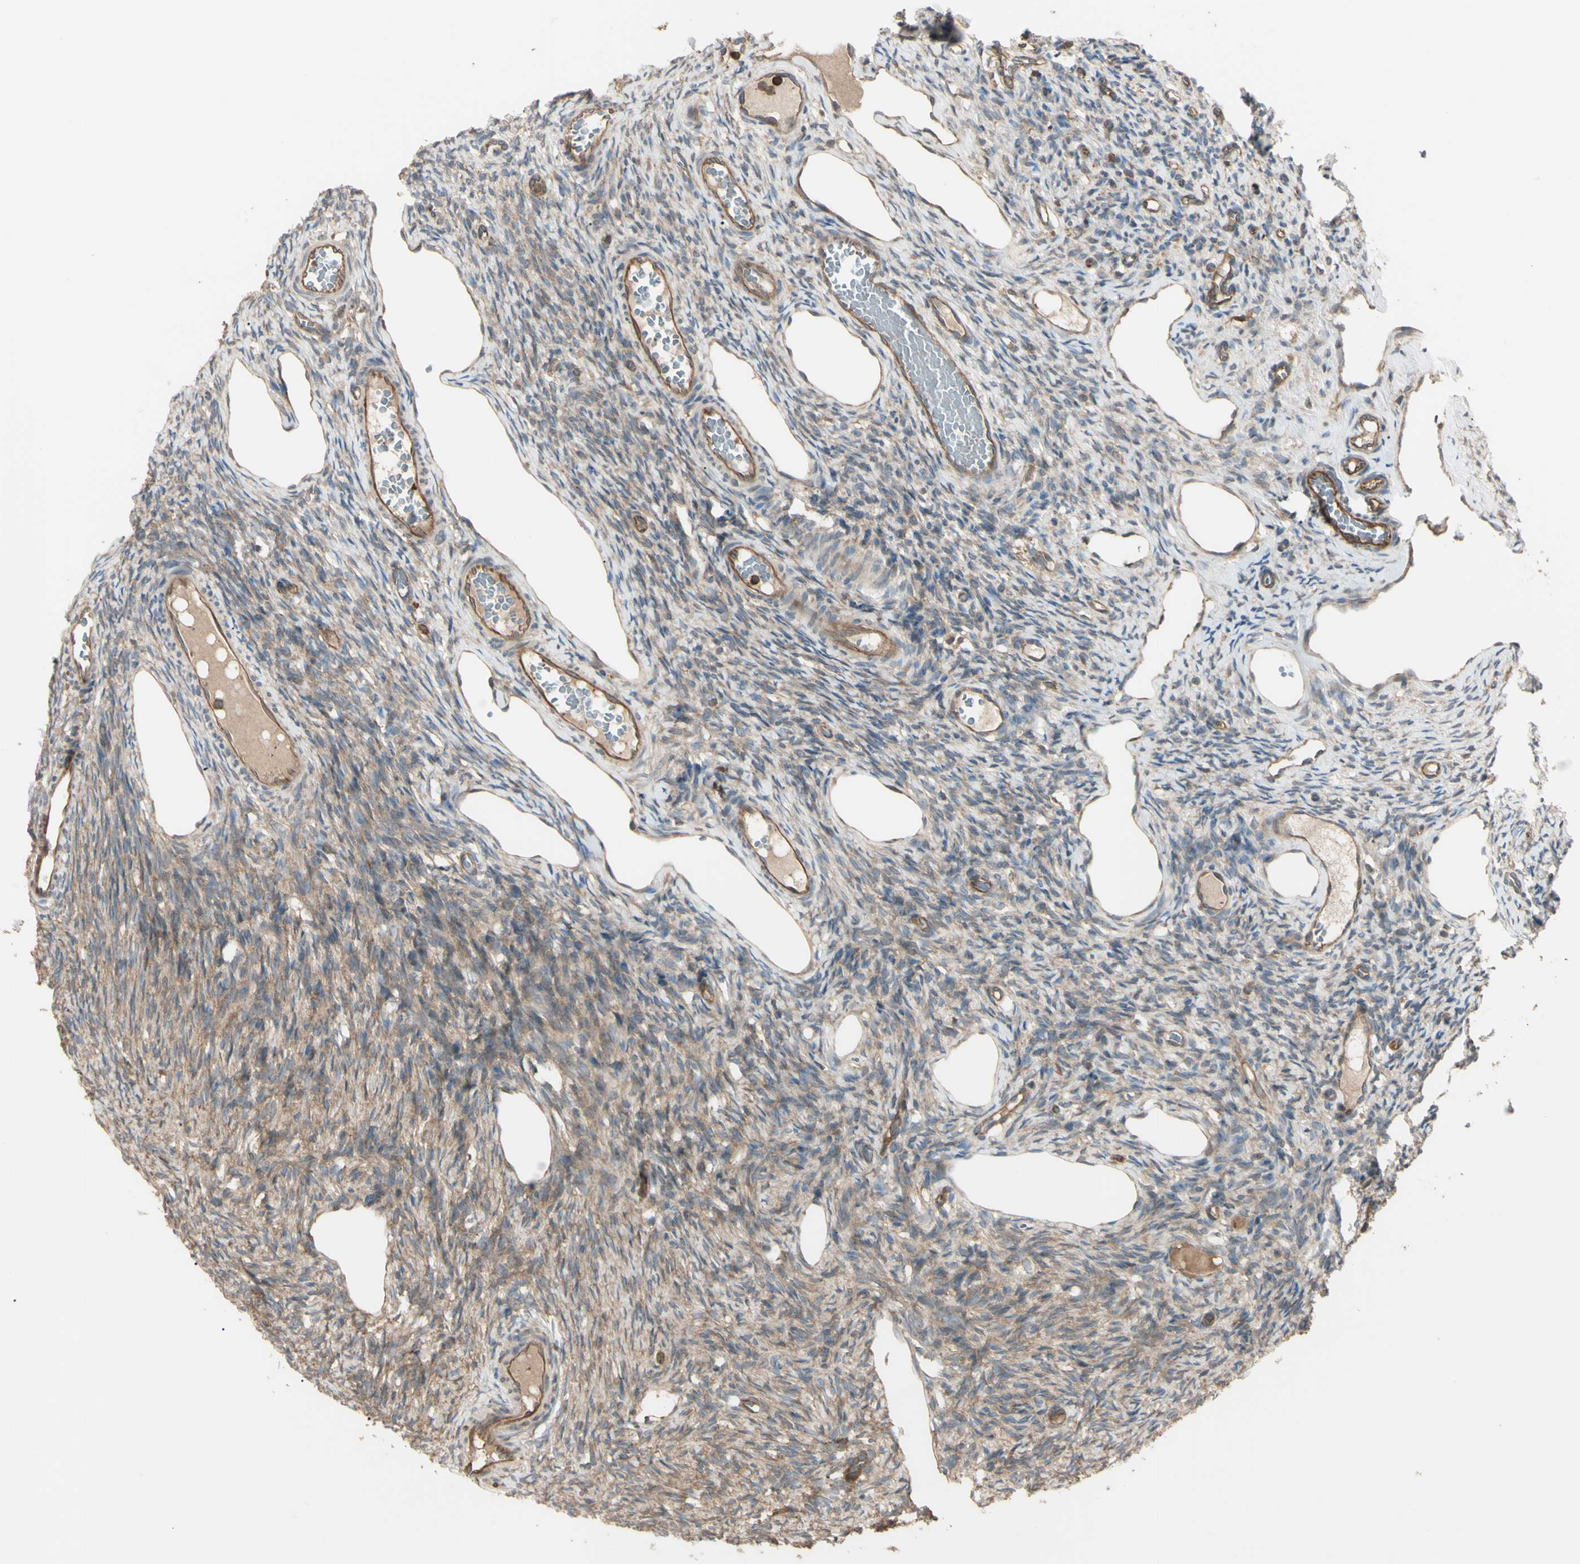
{"staining": {"intensity": "moderate", "quantity": ">75%", "location": "cytoplasmic/membranous"}, "tissue": "ovary", "cell_type": "Ovarian stroma cells", "image_type": "normal", "snomed": [{"axis": "morphology", "description": "Normal tissue, NOS"}, {"axis": "topography", "description": "Ovary"}], "caption": "Ovary stained with DAB (3,3'-diaminobenzidine) immunohistochemistry (IHC) shows medium levels of moderate cytoplasmic/membranous positivity in about >75% of ovarian stroma cells. The staining is performed using DAB (3,3'-diaminobenzidine) brown chromogen to label protein expression. The nuclei are counter-stained blue using hematoxylin.", "gene": "PTPN12", "patient": {"sex": "female", "age": 33}}